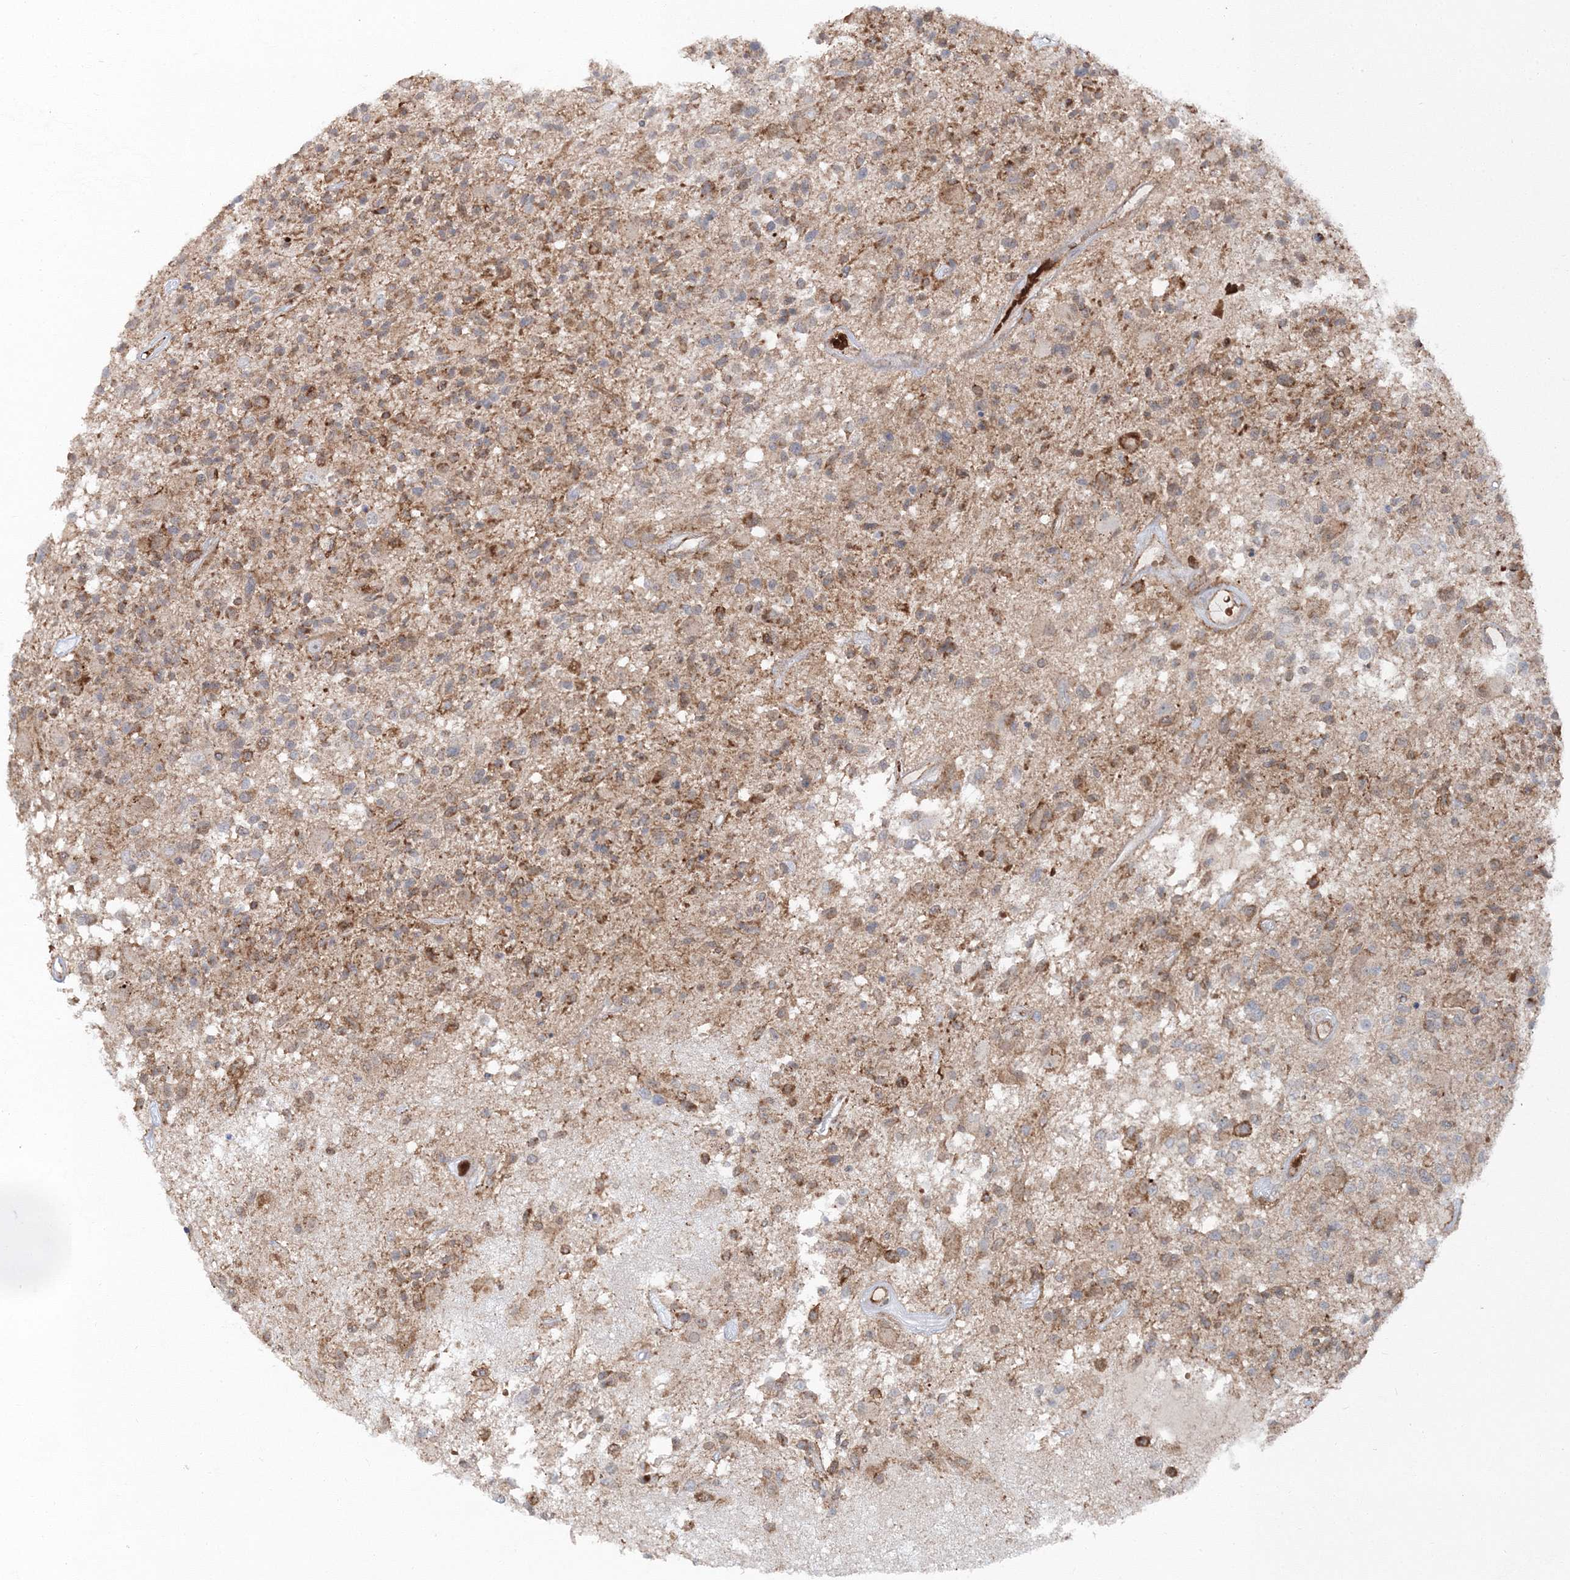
{"staining": {"intensity": "weak", "quantity": "25%-75%", "location": "cytoplasmic/membranous"}, "tissue": "glioma", "cell_type": "Tumor cells", "image_type": "cancer", "snomed": [{"axis": "morphology", "description": "Glioma, malignant, High grade"}, {"axis": "morphology", "description": "Glioblastoma, NOS"}, {"axis": "topography", "description": "Brain"}], "caption": "Malignant glioma (high-grade) stained with immunohistochemistry demonstrates weak cytoplasmic/membranous expression in about 25%-75% of tumor cells.", "gene": "PCBD2", "patient": {"sex": "male", "age": 60}}